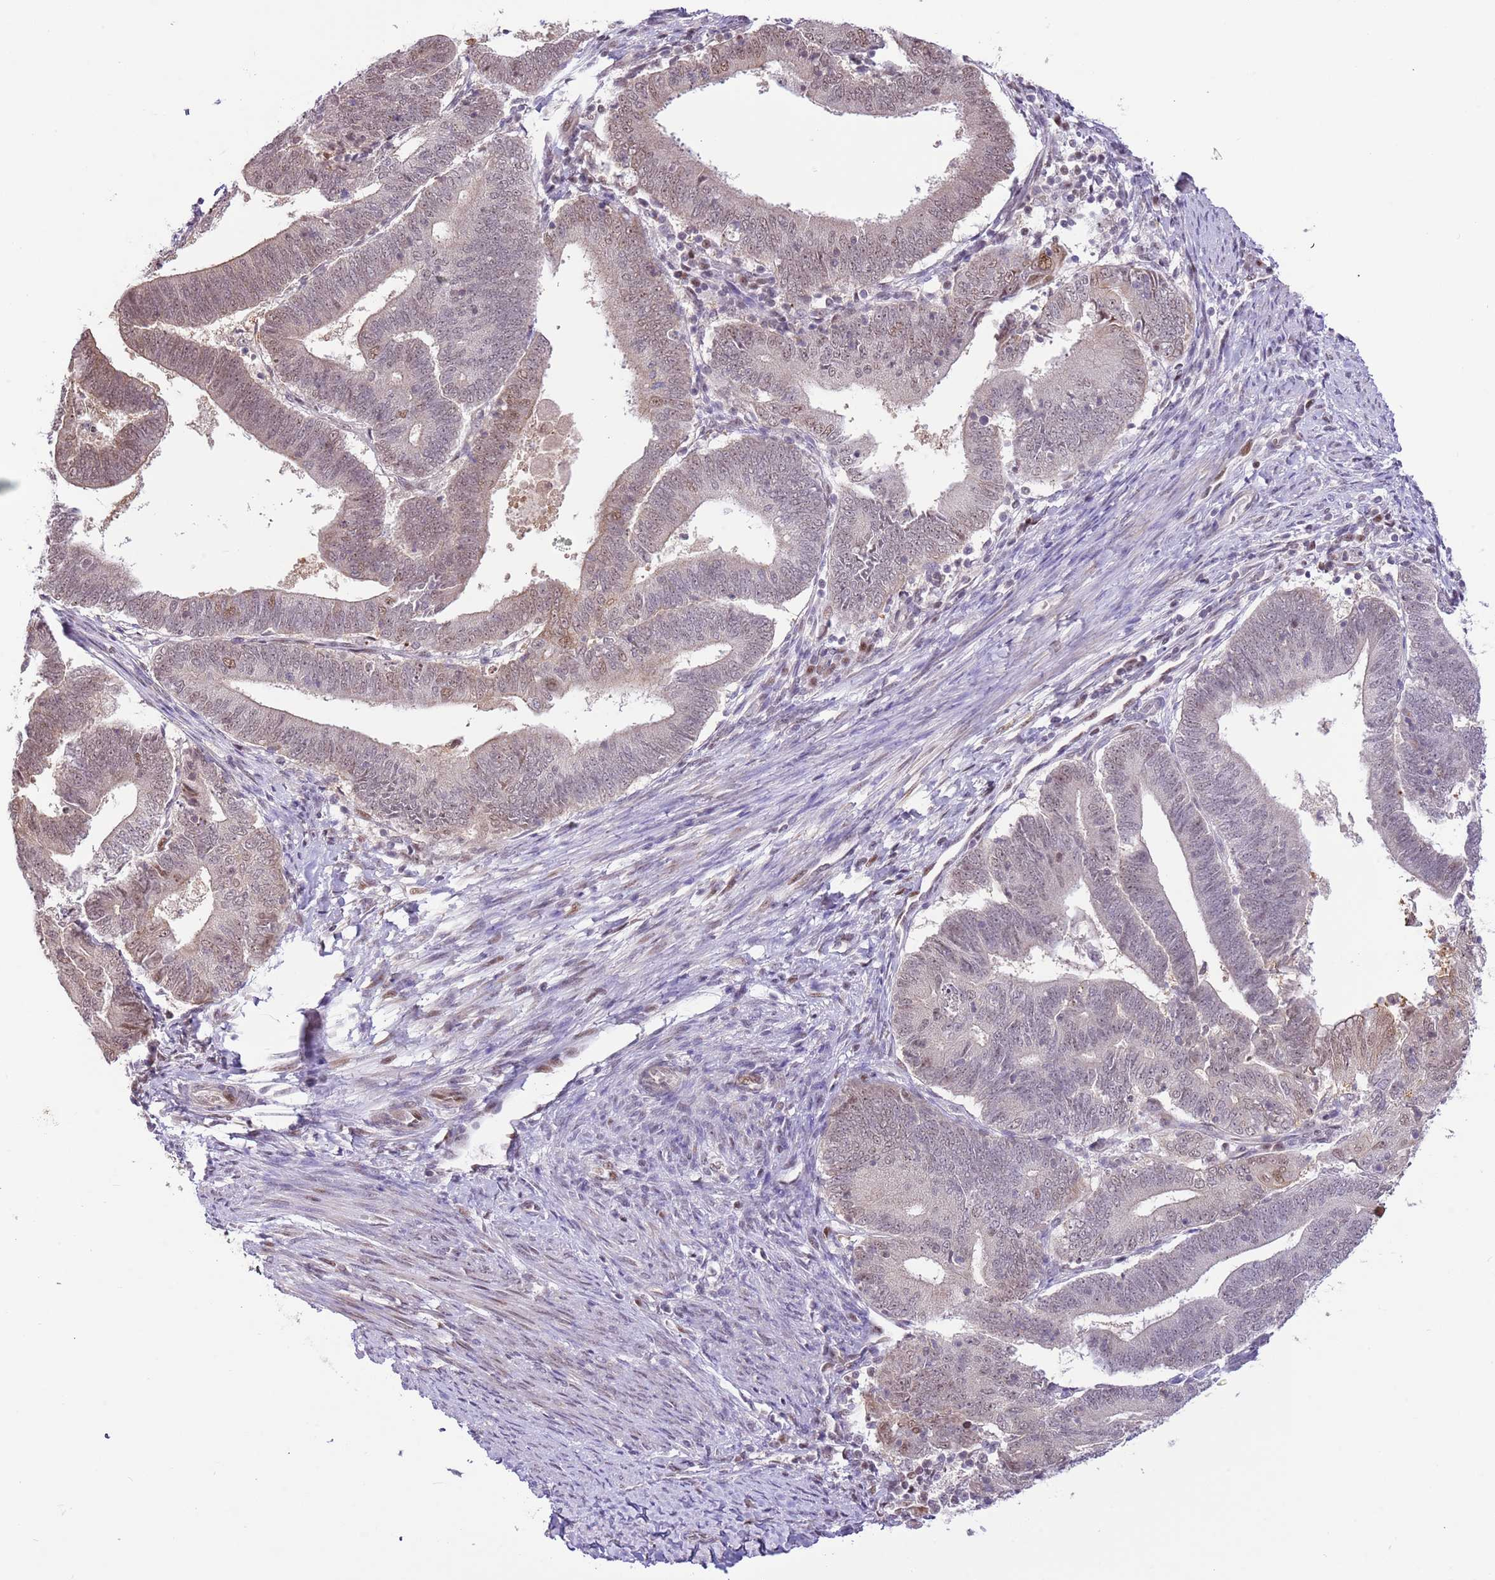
{"staining": {"intensity": "weak", "quantity": "25%-75%", "location": "cytoplasmic/membranous,nuclear"}, "tissue": "endometrial cancer", "cell_type": "Tumor cells", "image_type": "cancer", "snomed": [{"axis": "morphology", "description": "Adenocarcinoma, NOS"}, {"axis": "topography", "description": "Endometrium"}], "caption": "The image exhibits staining of endometrial cancer (adenocarcinoma), revealing weak cytoplasmic/membranous and nuclear protein positivity (brown color) within tumor cells.", "gene": "RFK", "patient": {"sex": "female", "age": 70}}